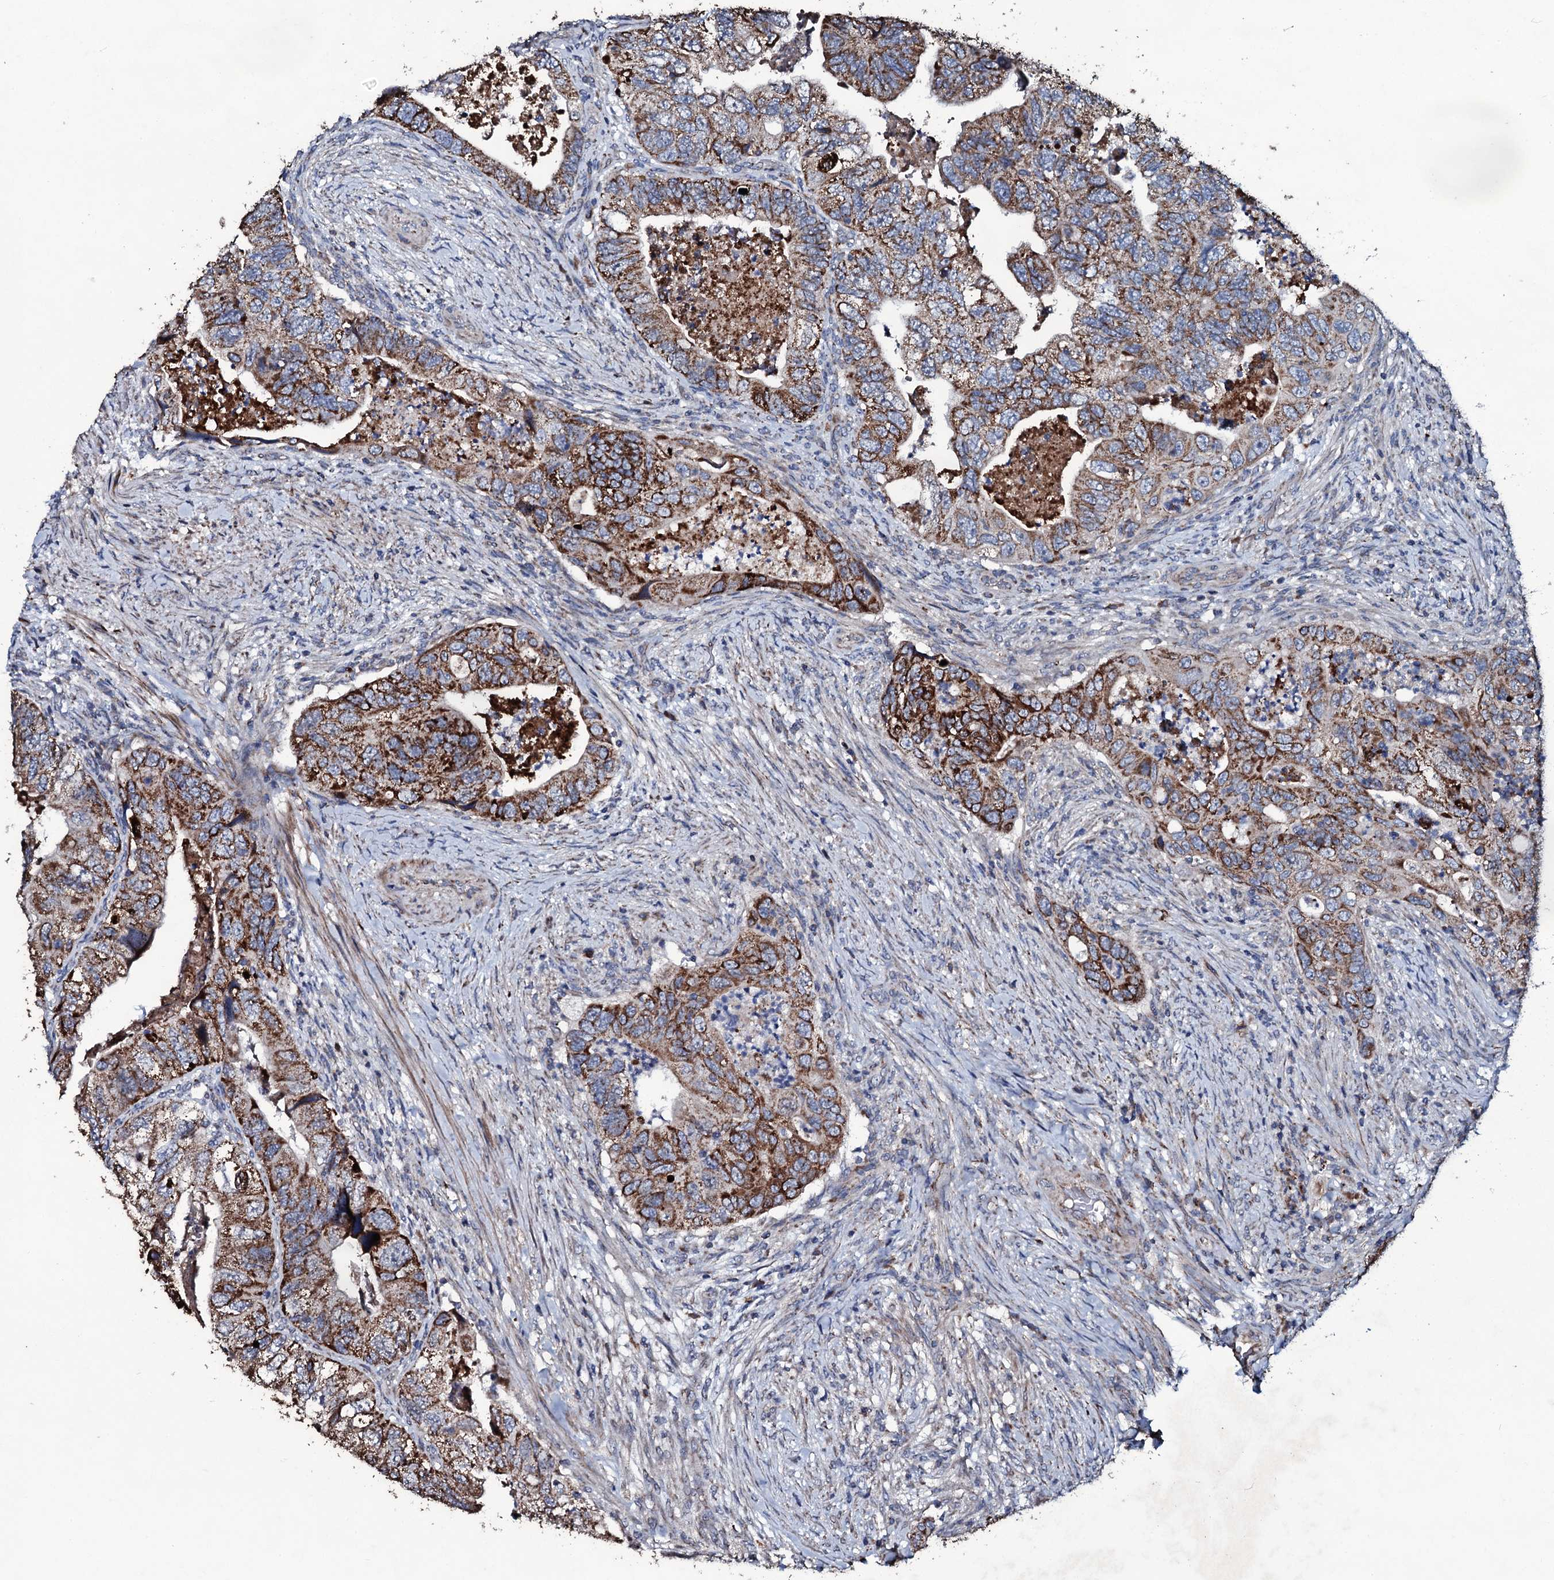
{"staining": {"intensity": "moderate", "quantity": ">75%", "location": "cytoplasmic/membranous"}, "tissue": "colorectal cancer", "cell_type": "Tumor cells", "image_type": "cancer", "snomed": [{"axis": "morphology", "description": "Adenocarcinoma, NOS"}, {"axis": "topography", "description": "Rectum"}], "caption": "The photomicrograph reveals immunohistochemical staining of colorectal cancer. There is moderate cytoplasmic/membranous staining is seen in approximately >75% of tumor cells.", "gene": "DYNC2I2", "patient": {"sex": "male", "age": 63}}